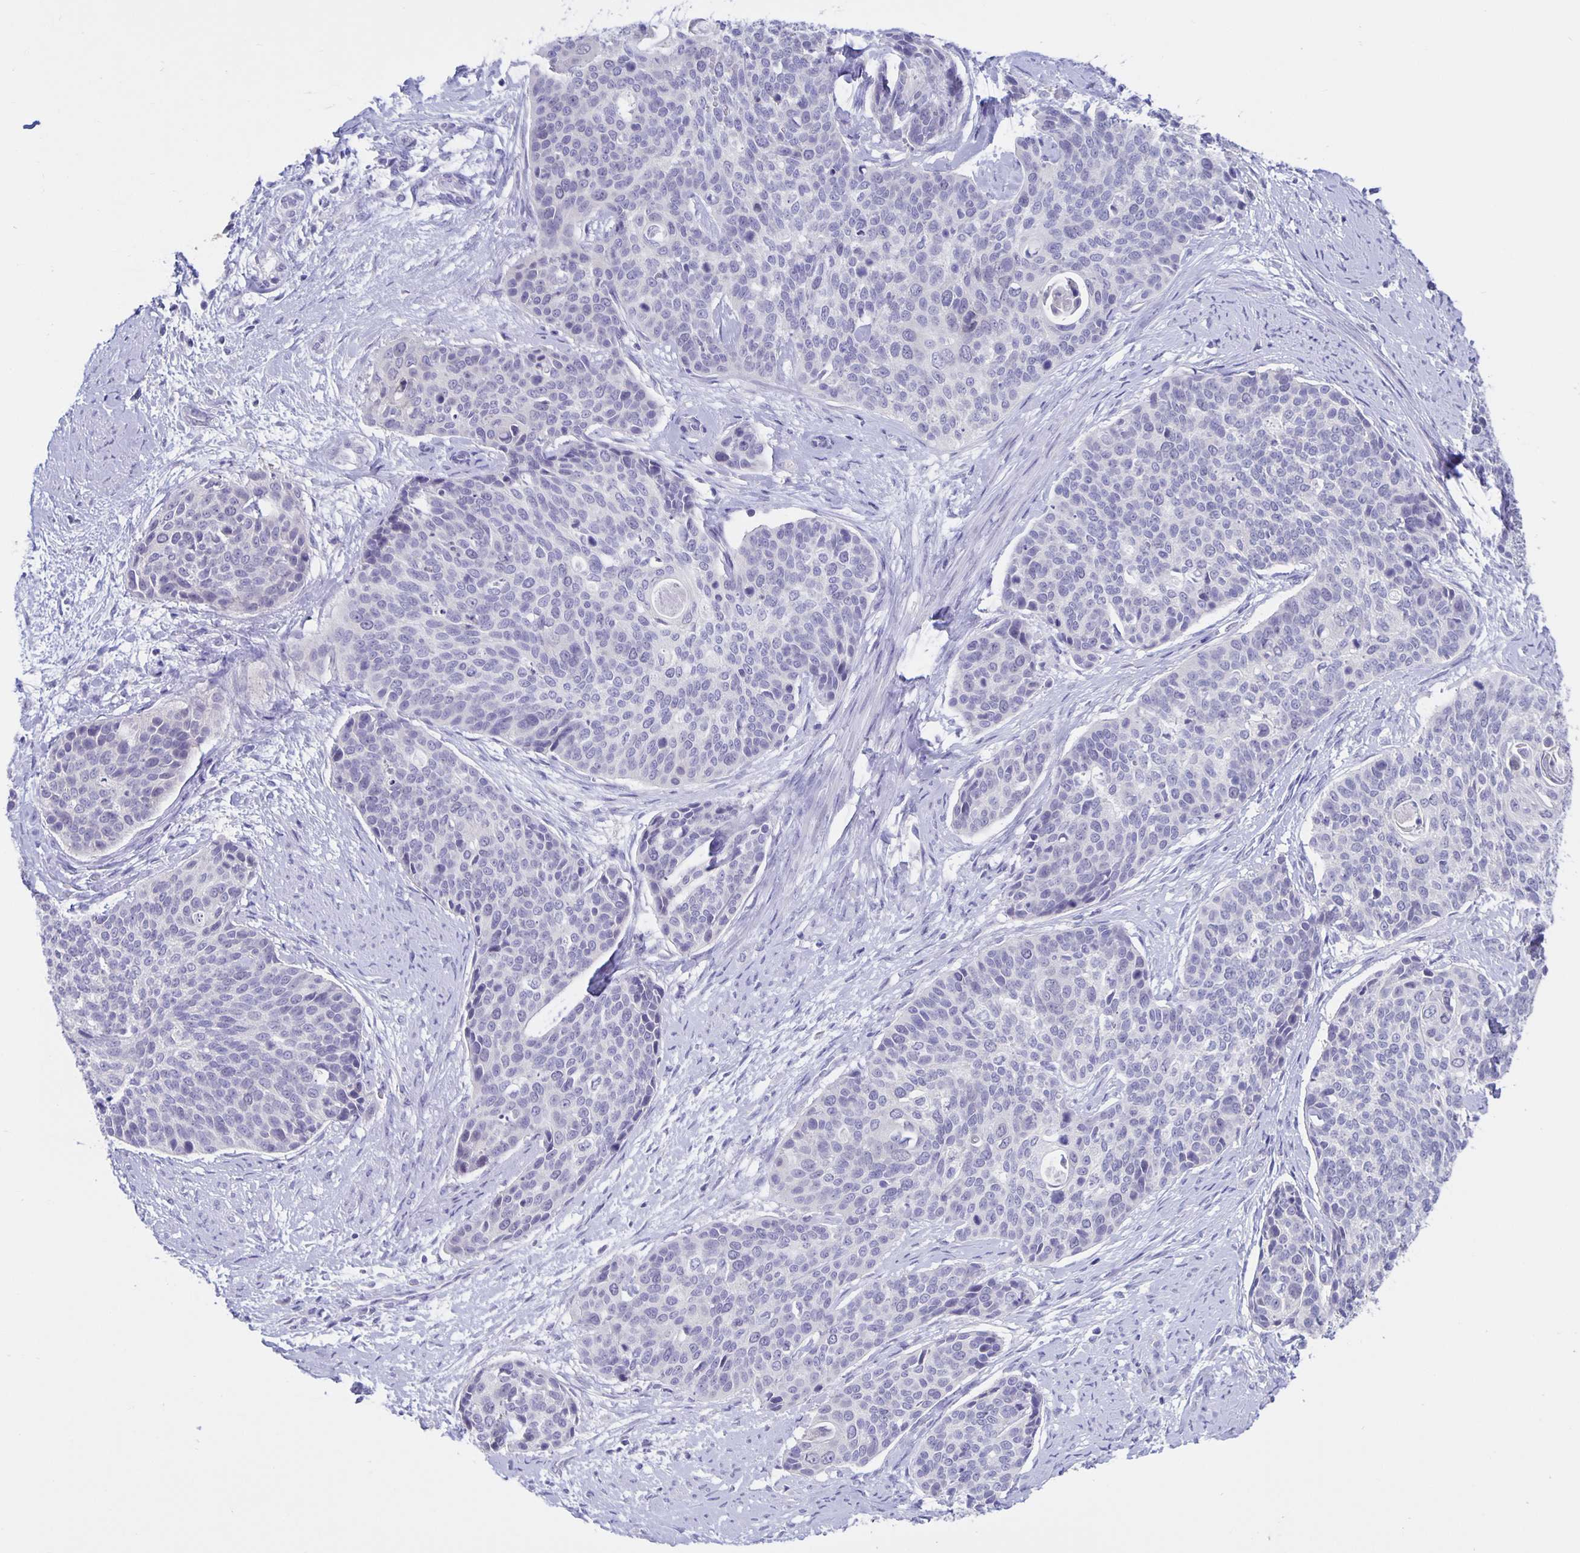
{"staining": {"intensity": "negative", "quantity": "none", "location": "none"}, "tissue": "cervical cancer", "cell_type": "Tumor cells", "image_type": "cancer", "snomed": [{"axis": "morphology", "description": "Squamous cell carcinoma, NOS"}, {"axis": "topography", "description": "Cervix"}], "caption": "This is an immunohistochemistry (IHC) photomicrograph of human cervical cancer. There is no expression in tumor cells.", "gene": "ERMN", "patient": {"sex": "female", "age": 69}}